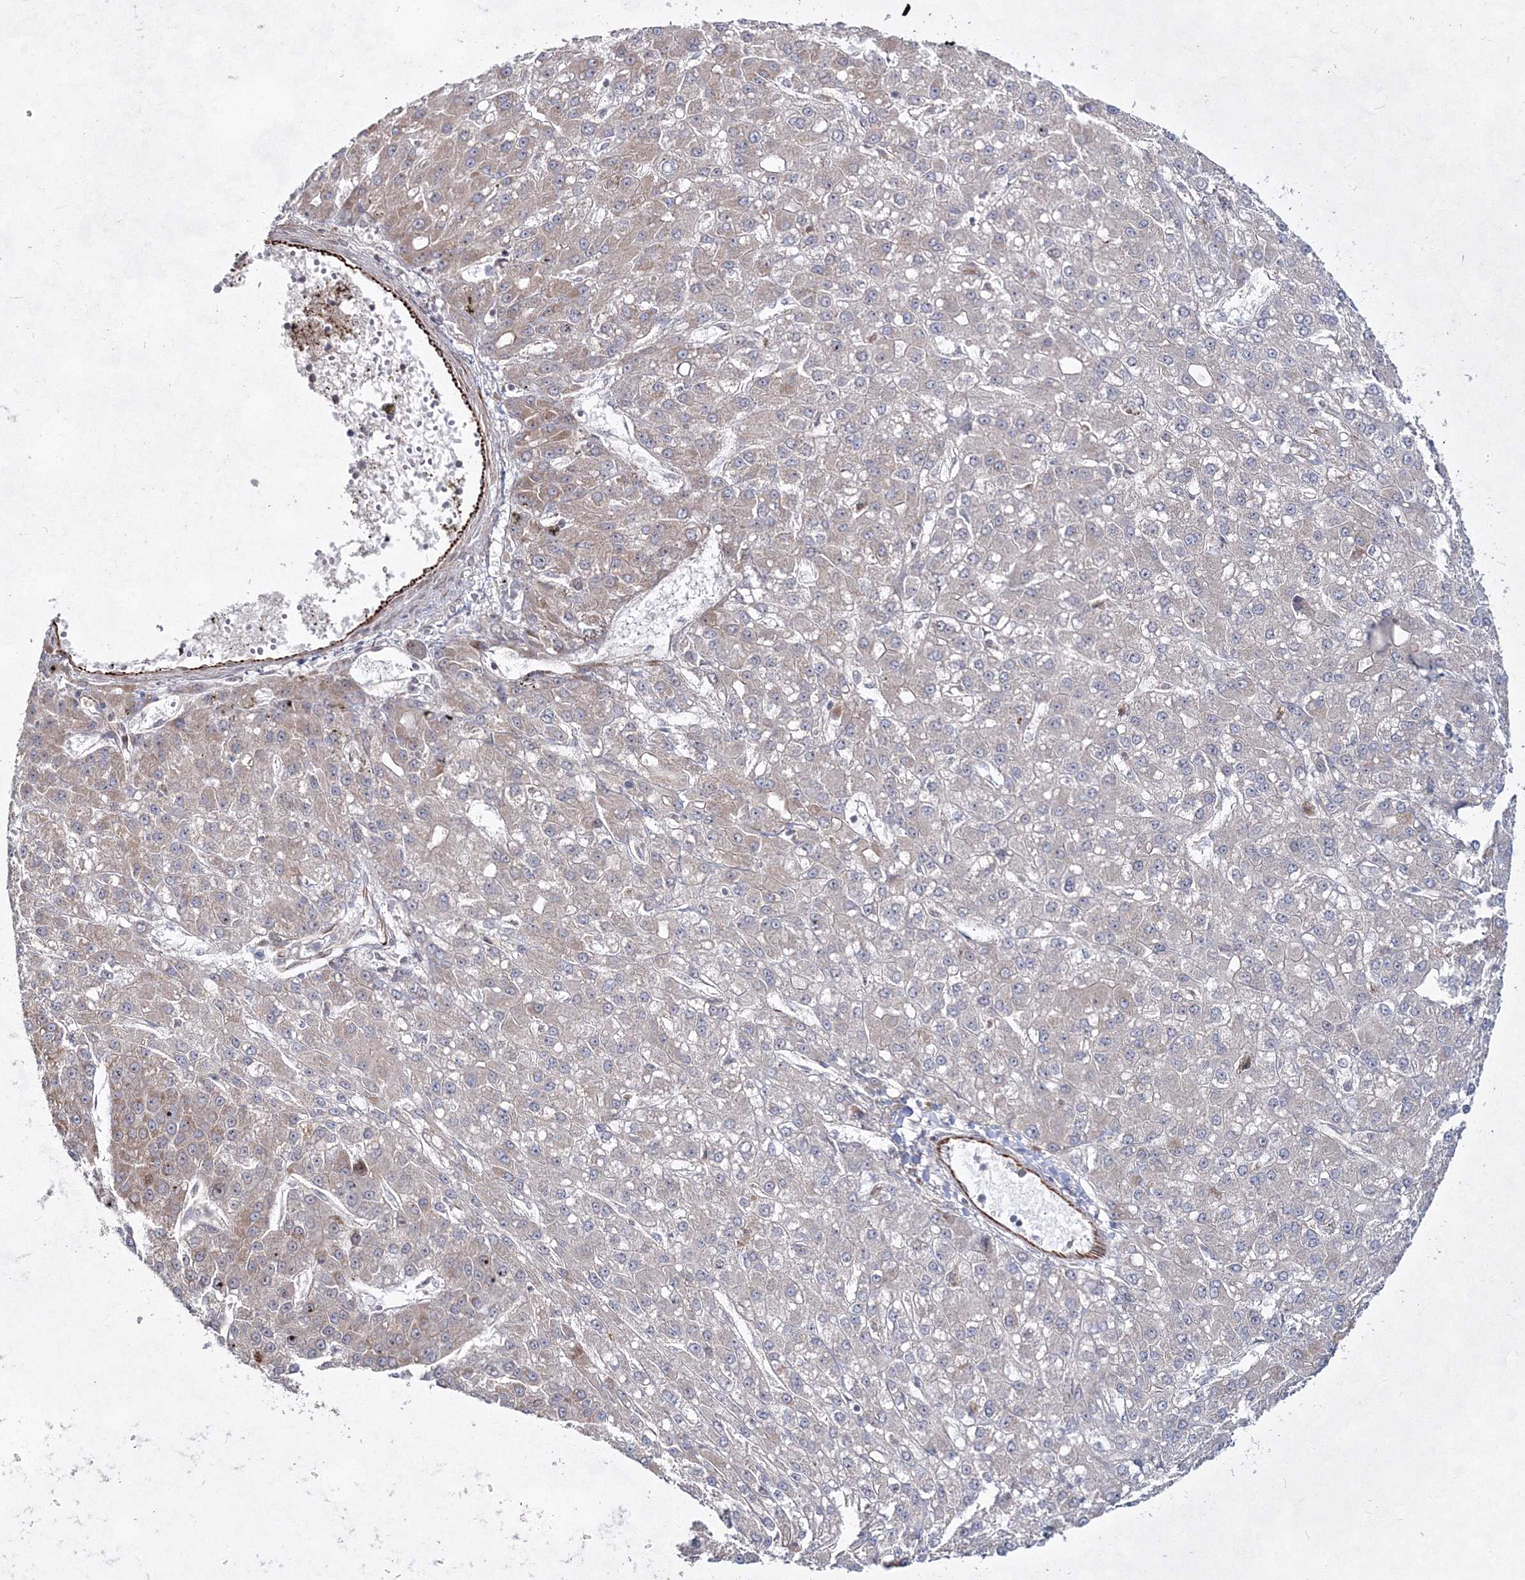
{"staining": {"intensity": "negative", "quantity": "none", "location": "none"}, "tissue": "liver cancer", "cell_type": "Tumor cells", "image_type": "cancer", "snomed": [{"axis": "morphology", "description": "Carcinoma, Hepatocellular, NOS"}, {"axis": "topography", "description": "Liver"}], "caption": "Immunohistochemical staining of liver hepatocellular carcinoma exhibits no significant expression in tumor cells.", "gene": "SNIP1", "patient": {"sex": "male", "age": 67}}